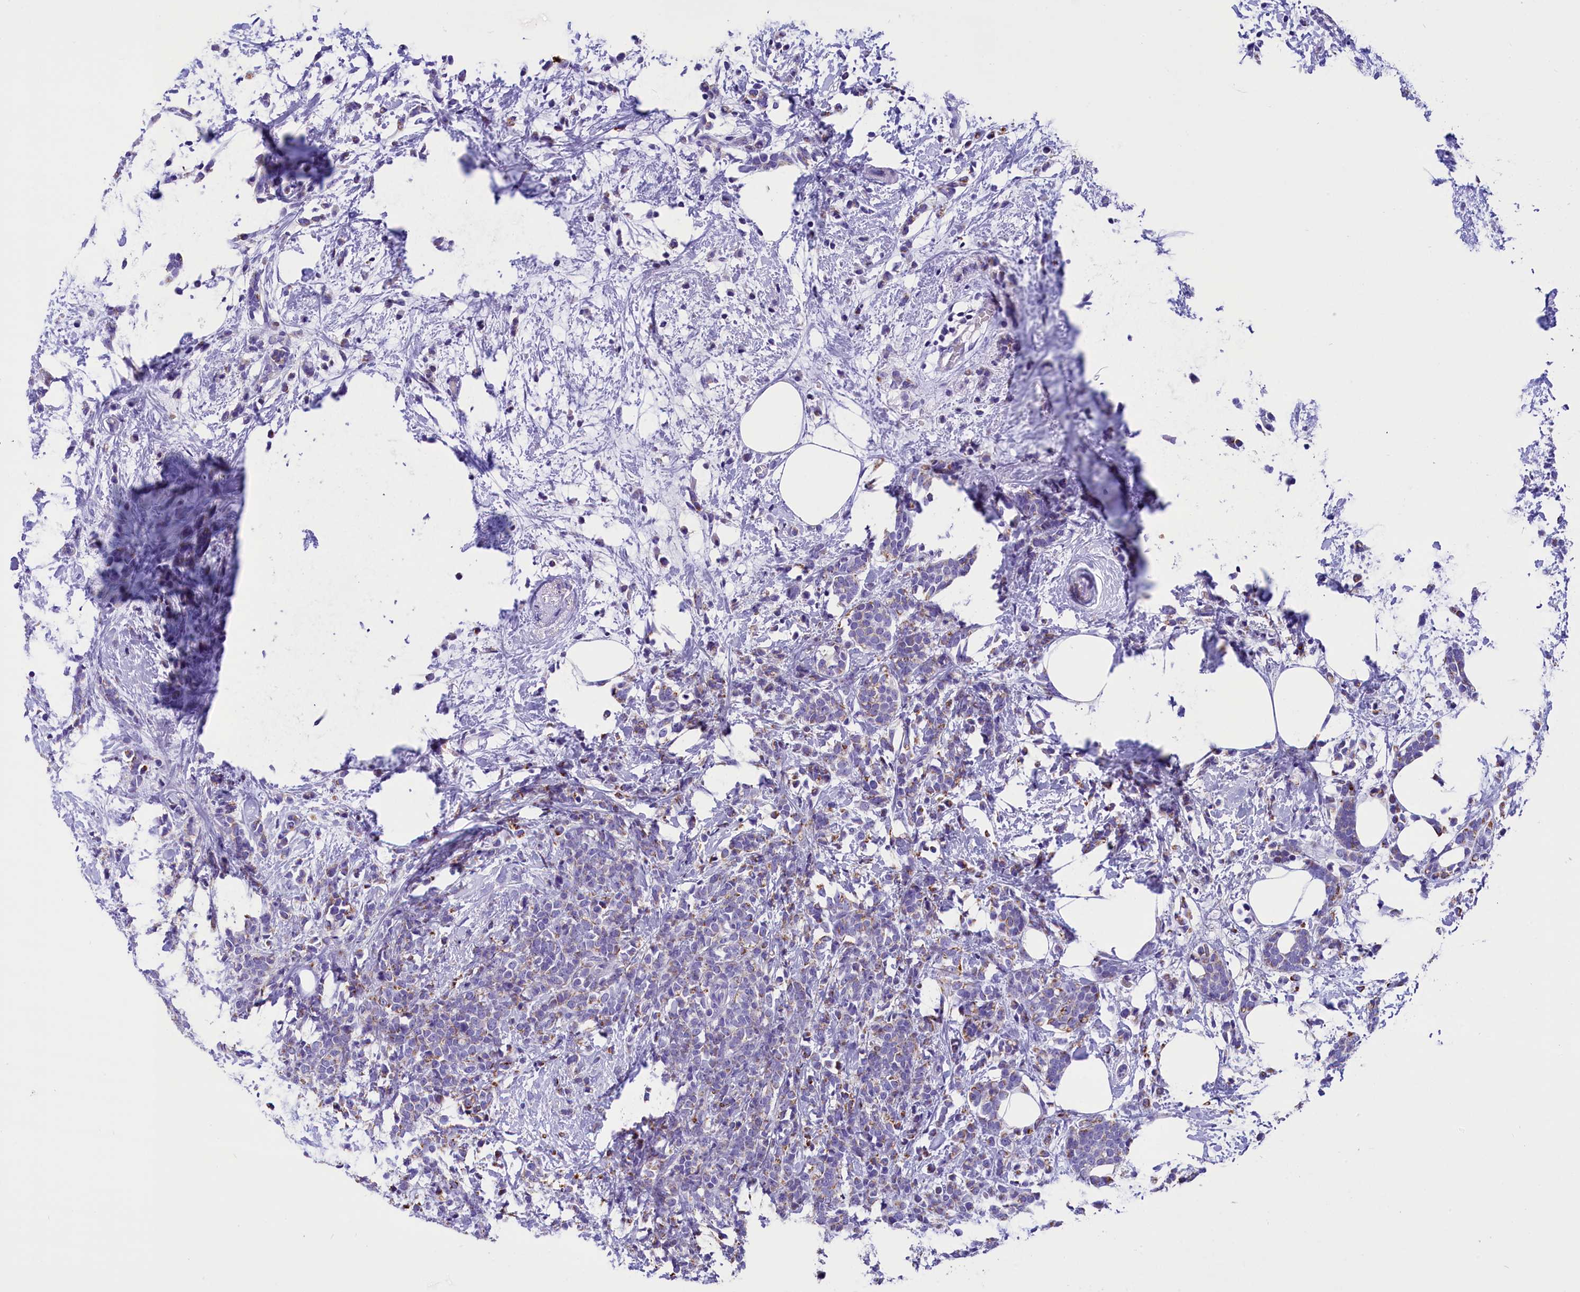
{"staining": {"intensity": "moderate", "quantity": "<25%", "location": "cytoplasmic/membranous"}, "tissue": "breast cancer", "cell_type": "Tumor cells", "image_type": "cancer", "snomed": [{"axis": "morphology", "description": "Lobular carcinoma"}, {"axis": "topography", "description": "Breast"}], "caption": "Breast cancer stained for a protein (brown) shows moderate cytoplasmic/membranous positive staining in approximately <25% of tumor cells.", "gene": "ABAT", "patient": {"sex": "female", "age": 58}}